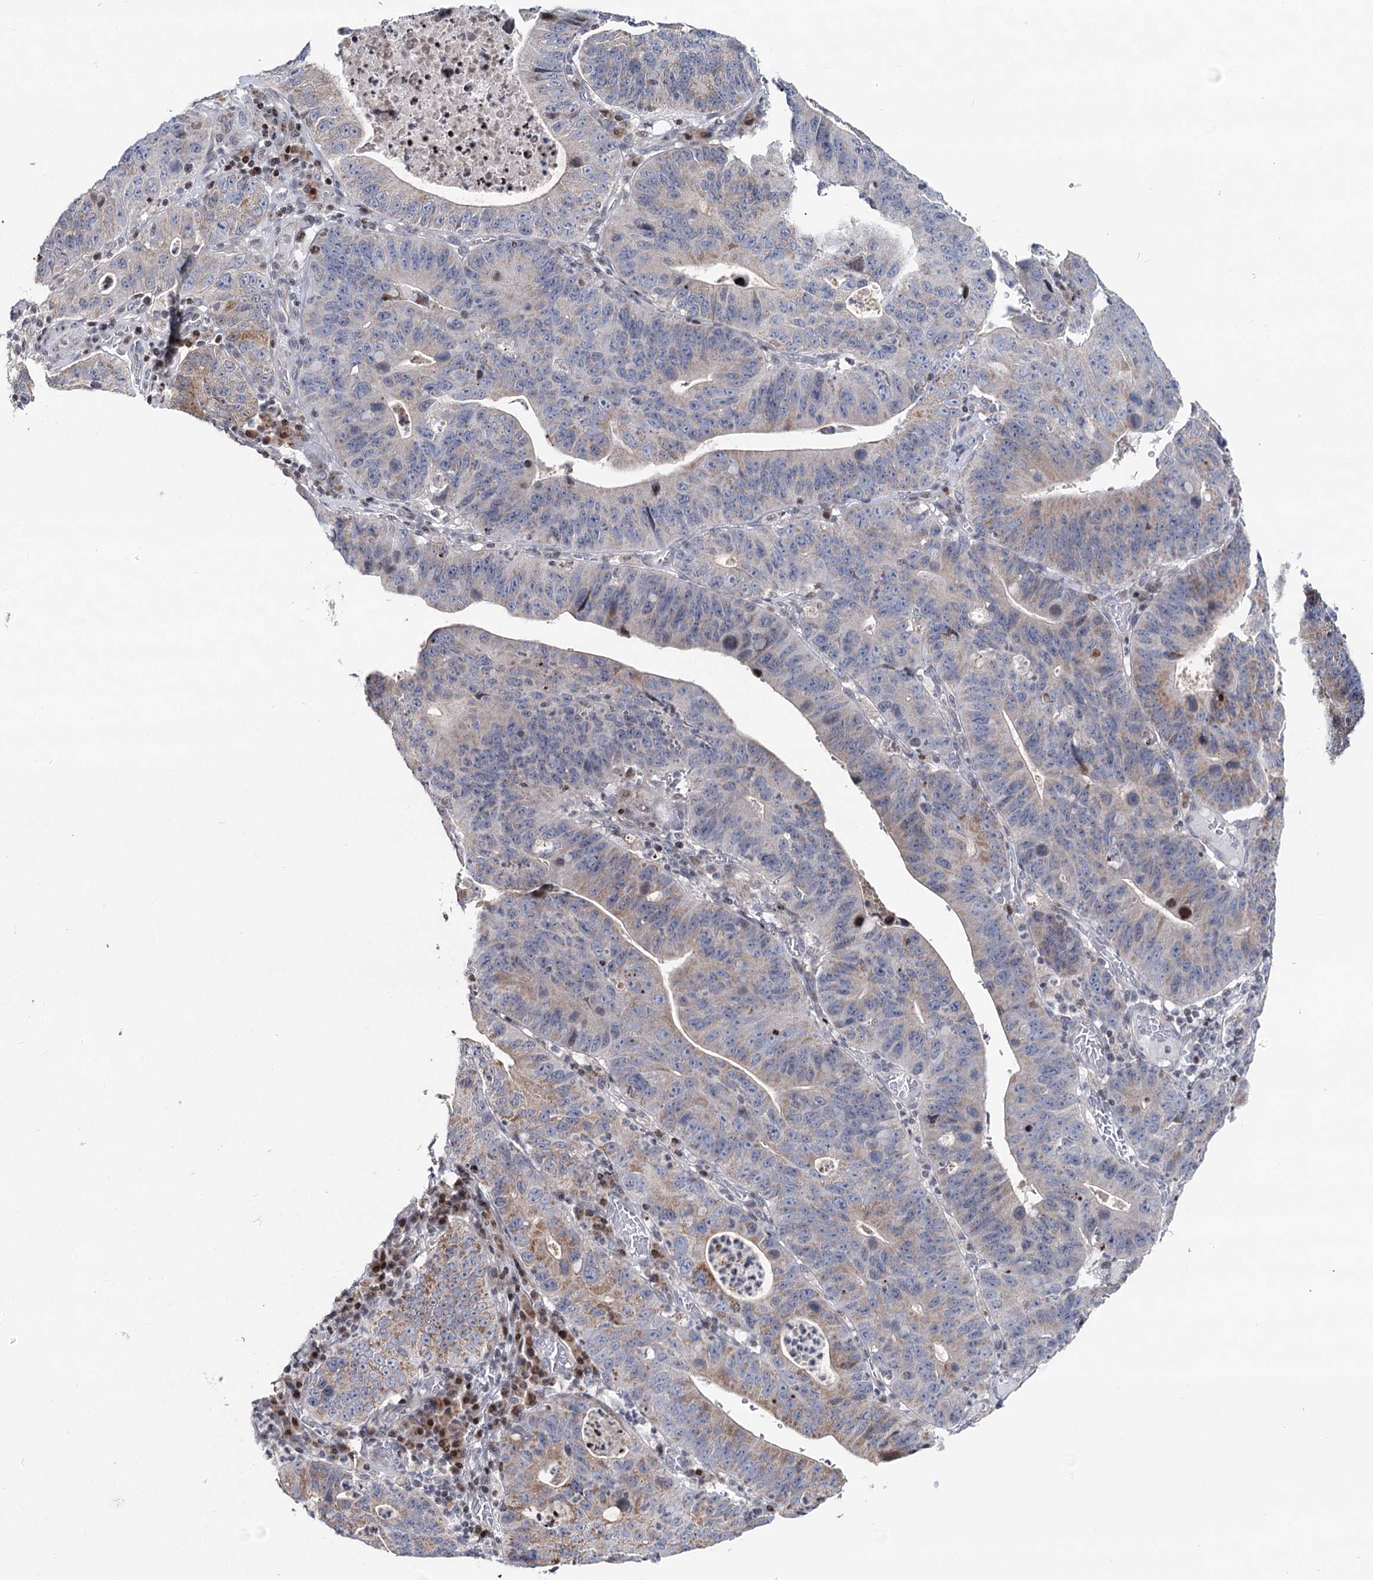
{"staining": {"intensity": "weak", "quantity": "25%-75%", "location": "cytoplasmic/membranous"}, "tissue": "stomach cancer", "cell_type": "Tumor cells", "image_type": "cancer", "snomed": [{"axis": "morphology", "description": "Adenocarcinoma, NOS"}, {"axis": "topography", "description": "Stomach"}], "caption": "Immunohistochemical staining of adenocarcinoma (stomach) reveals low levels of weak cytoplasmic/membranous protein expression in approximately 25%-75% of tumor cells.", "gene": "PTGR1", "patient": {"sex": "male", "age": 59}}